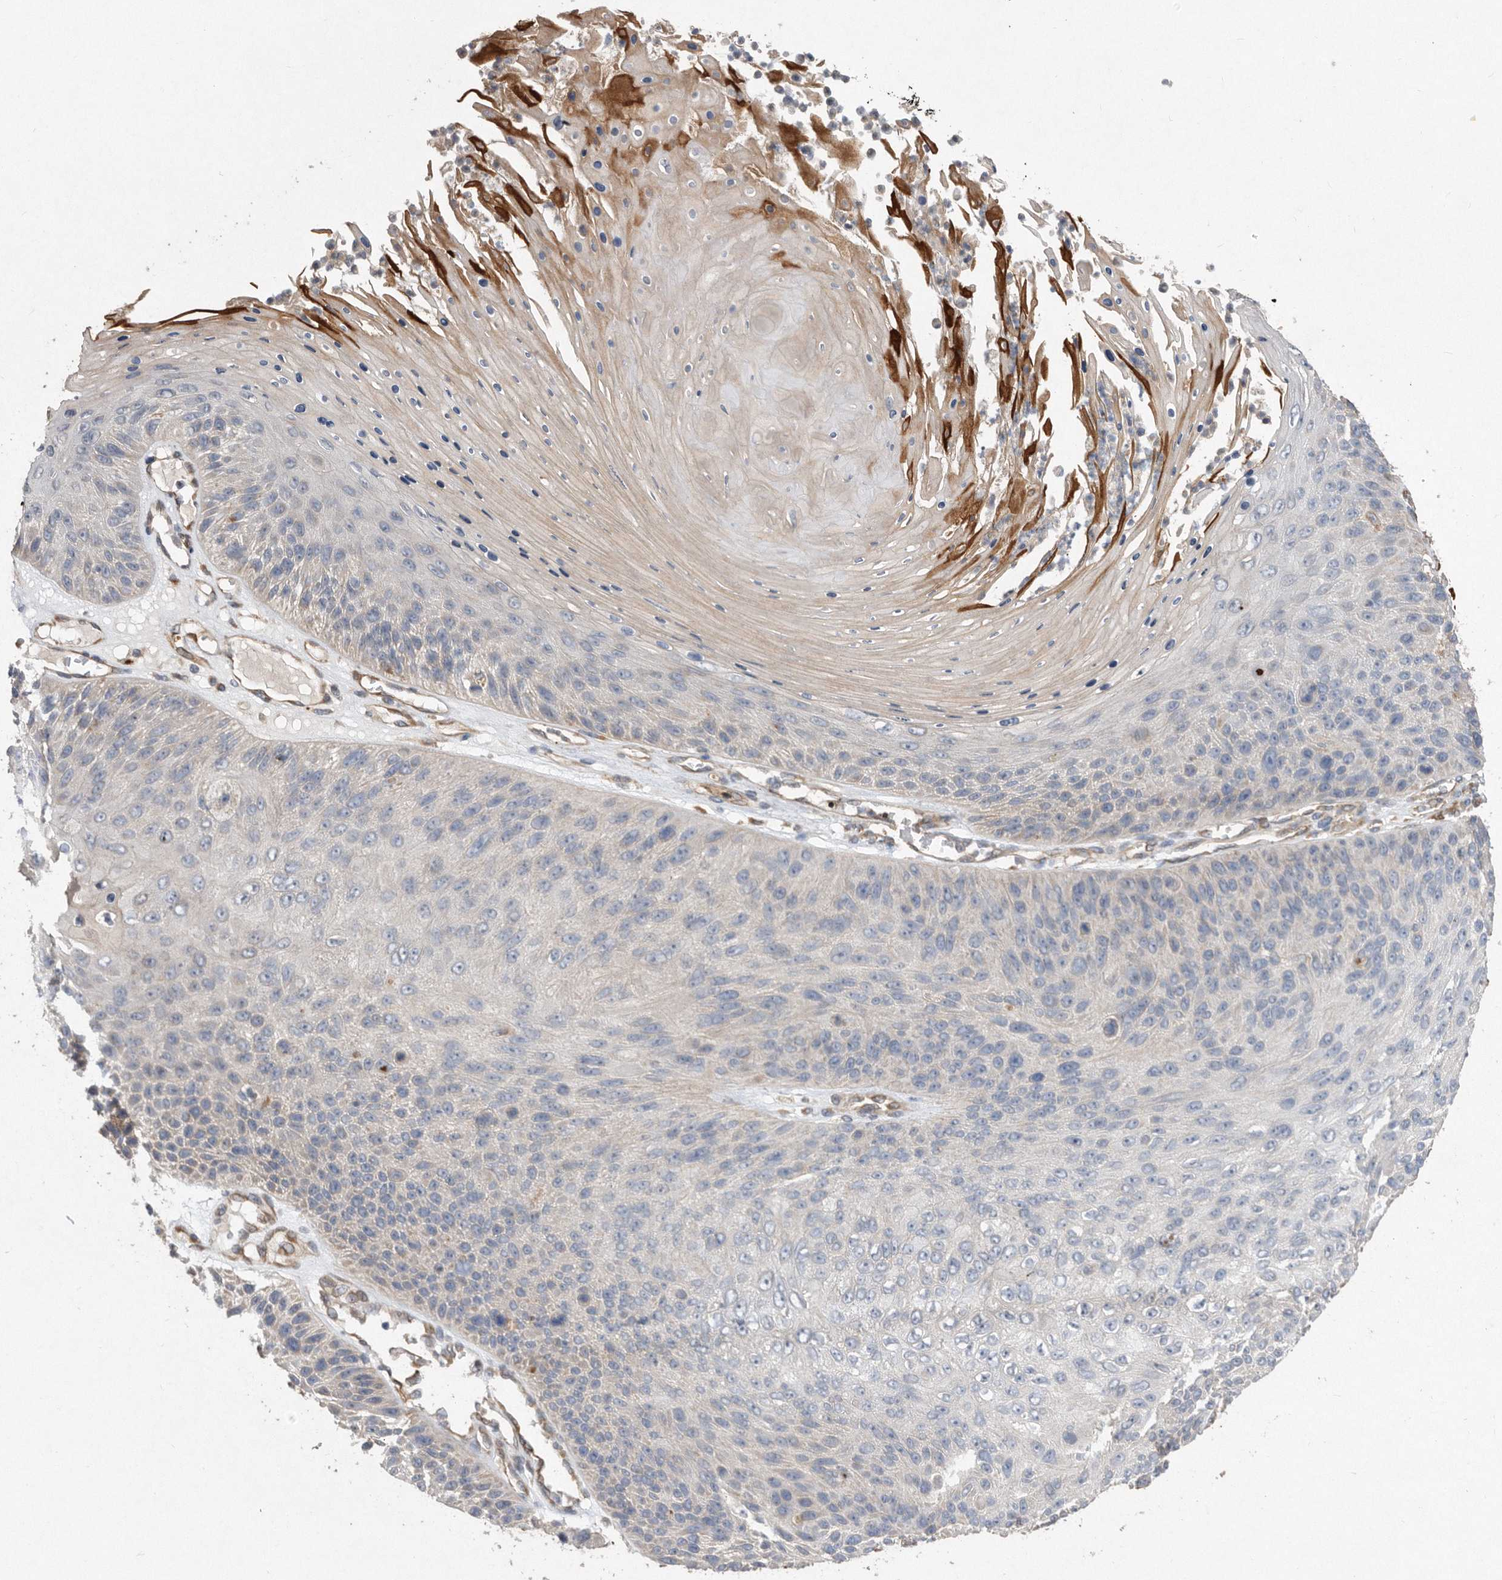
{"staining": {"intensity": "negative", "quantity": "none", "location": "none"}, "tissue": "skin cancer", "cell_type": "Tumor cells", "image_type": "cancer", "snomed": [{"axis": "morphology", "description": "Squamous cell carcinoma, NOS"}, {"axis": "topography", "description": "Skin"}], "caption": "This is an IHC histopathology image of human skin cancer (squamous cell carcinoma). There is no expression in tumor cells.", "gene": "PON2", "patient": {"sex": "female", "age": 88}}